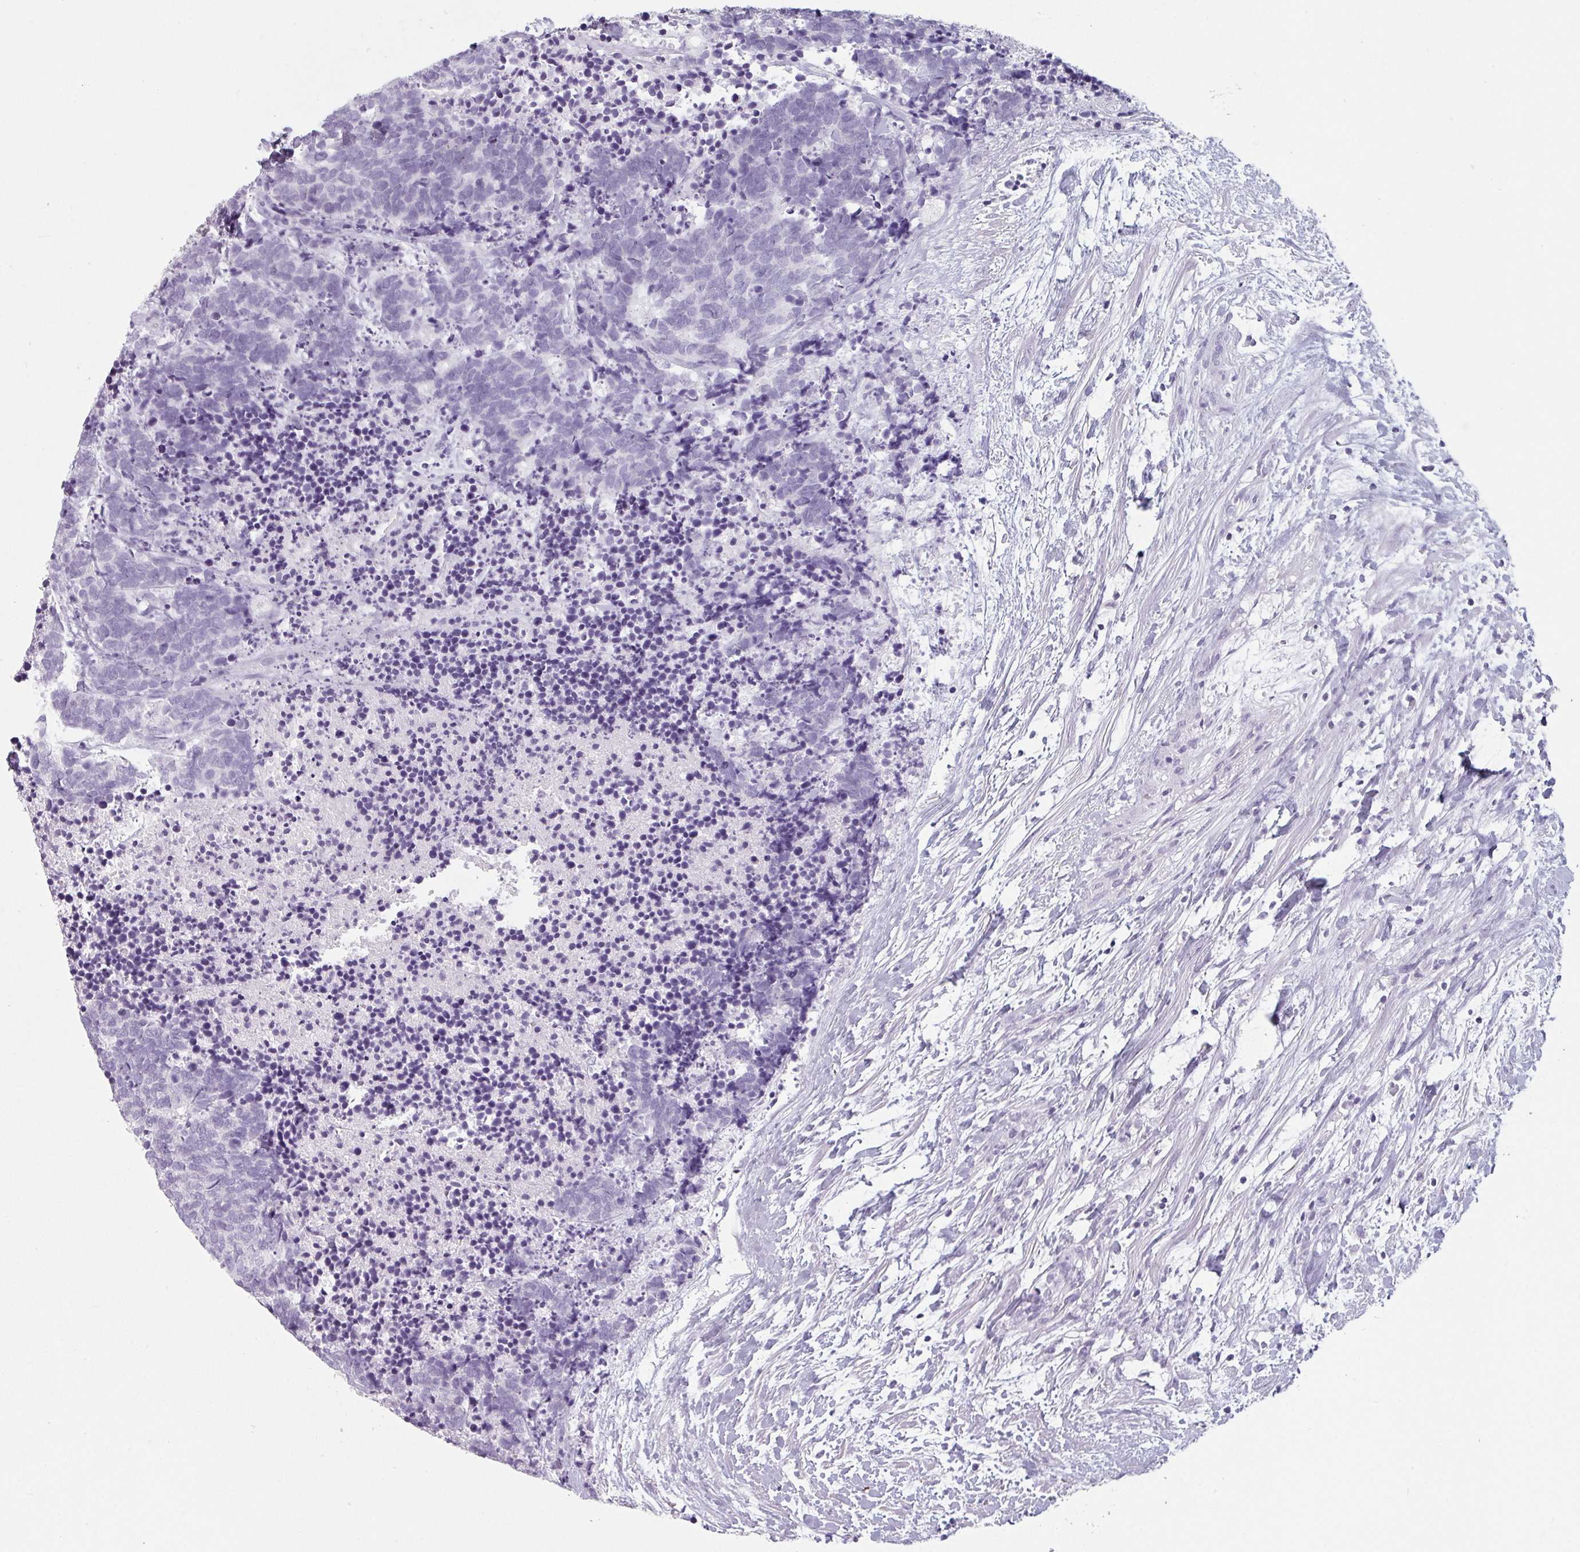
{"staining": {"intensity": "negative", "quantity": "none", "location": "none"}, "tissue": "carcinoid", "cell_type": "Tumor cells", "image_type": "cancer", "snomed": [{"axis": "morphology", "description": "Carcinoma, NOS"}, {"axis": "morphology", "description": "Carcinoid, malignant, NOS"}, {"axis": "topography", "description": "Prostate"}], "caption": "The micrograph shows no staining of tumor cells in carcinoma.", "gene": "SFTPA1", "patient": {"sex": "male", "age": 57}}